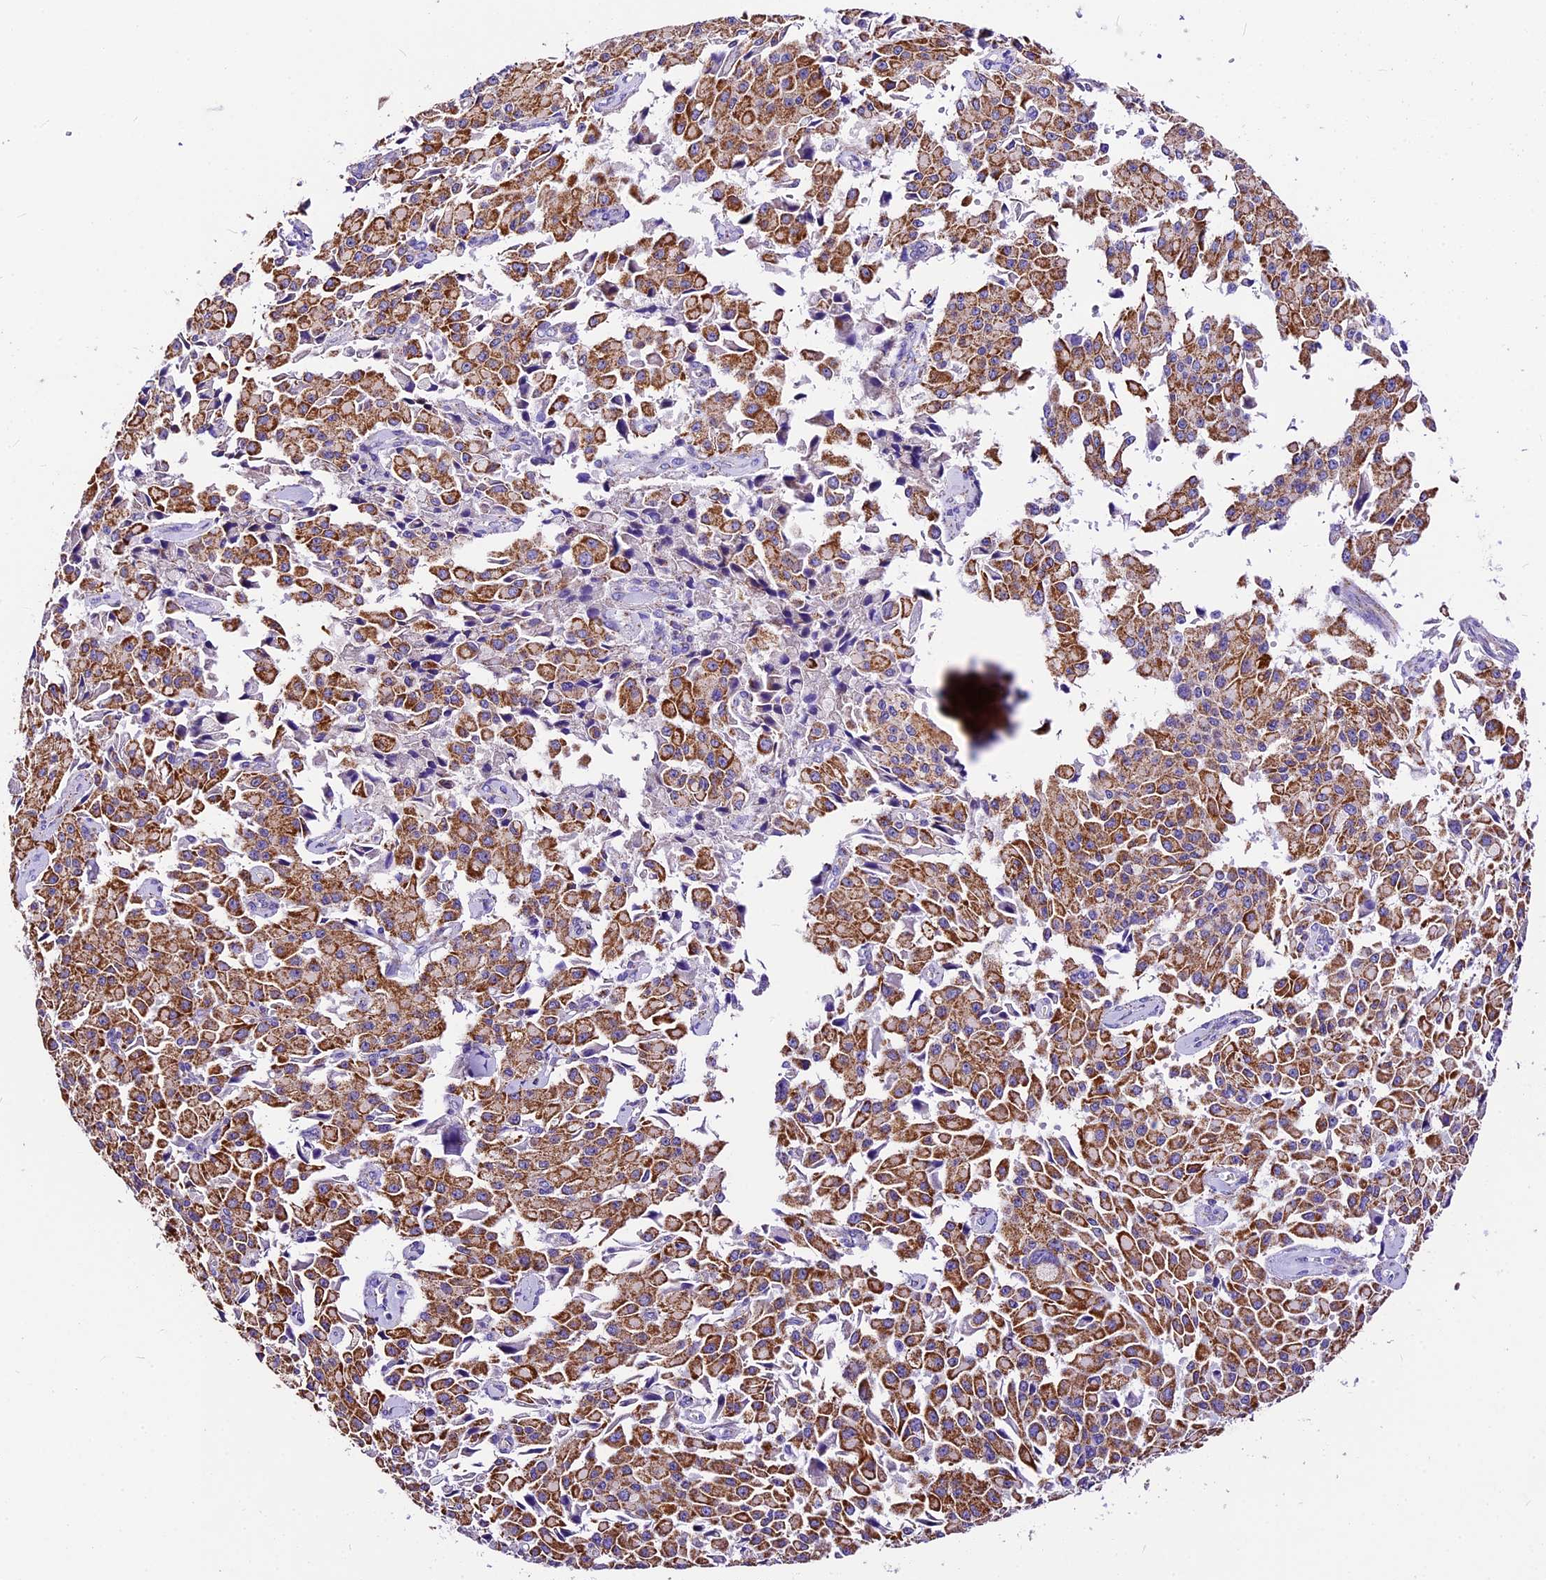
{"staining": {"intensity": "moderate", "quantity": ">75%", "location": "cytoplasmic/membranous"}, "tissue": "pancreatic cancer", "cell_type": "Tumor cells", "image_type": "cancer", "snomed": [{"axis": "morphology", "description": "Adenocarcinoma, NOS"}, {"axis": "topography", "description": "Pancreas"}], "caption": "The image reveals staining of pancreatic cancer (adenocarcinoma), revealing moderate cytoplasmic/membranous protein expression (brown color) within tumor cells.", "gene": "DCAF5", "patient": {"sex": "male", "age": 65}}